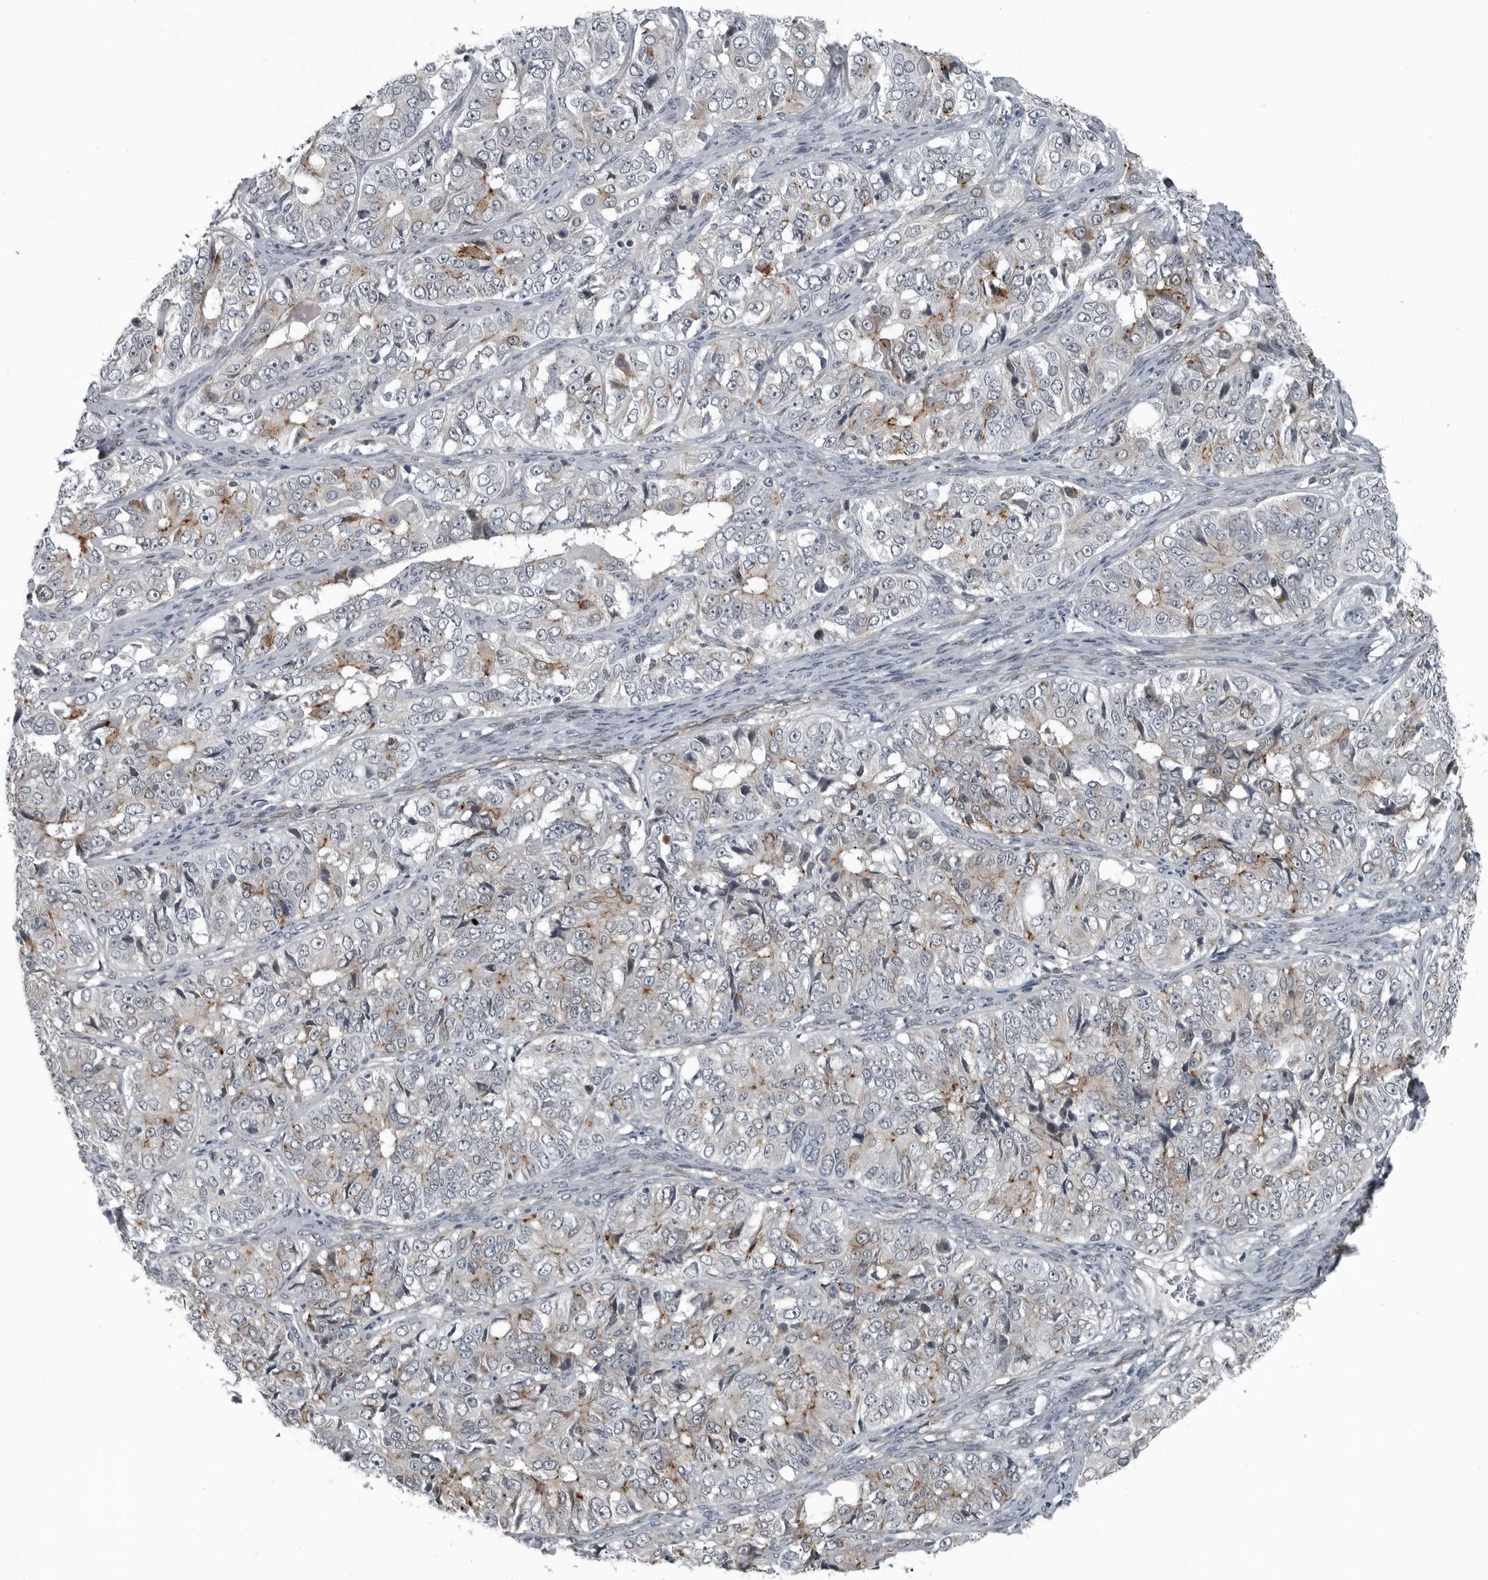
{"staining": {"intensity": "moderate", "quantity": "<25%", "location": "cytoplasmic/membranous"}, "tissue": "ovarian cancer", "cell_type": "Tumor cells", "image_type": "cancer", "snomed": [{"axis": "morphology", "description": "Carcinoma, endometroid"}, {"axis": "topography", "description": "Ovary"}], "caption": "A brown stain labels moderate cytoplasmic/membranous positivity of a protein in human ovarian cancer (endometroid carcinoma) tumor cells.", "gene": "GAK", "patient": {"sex": "female", "age": 51}}